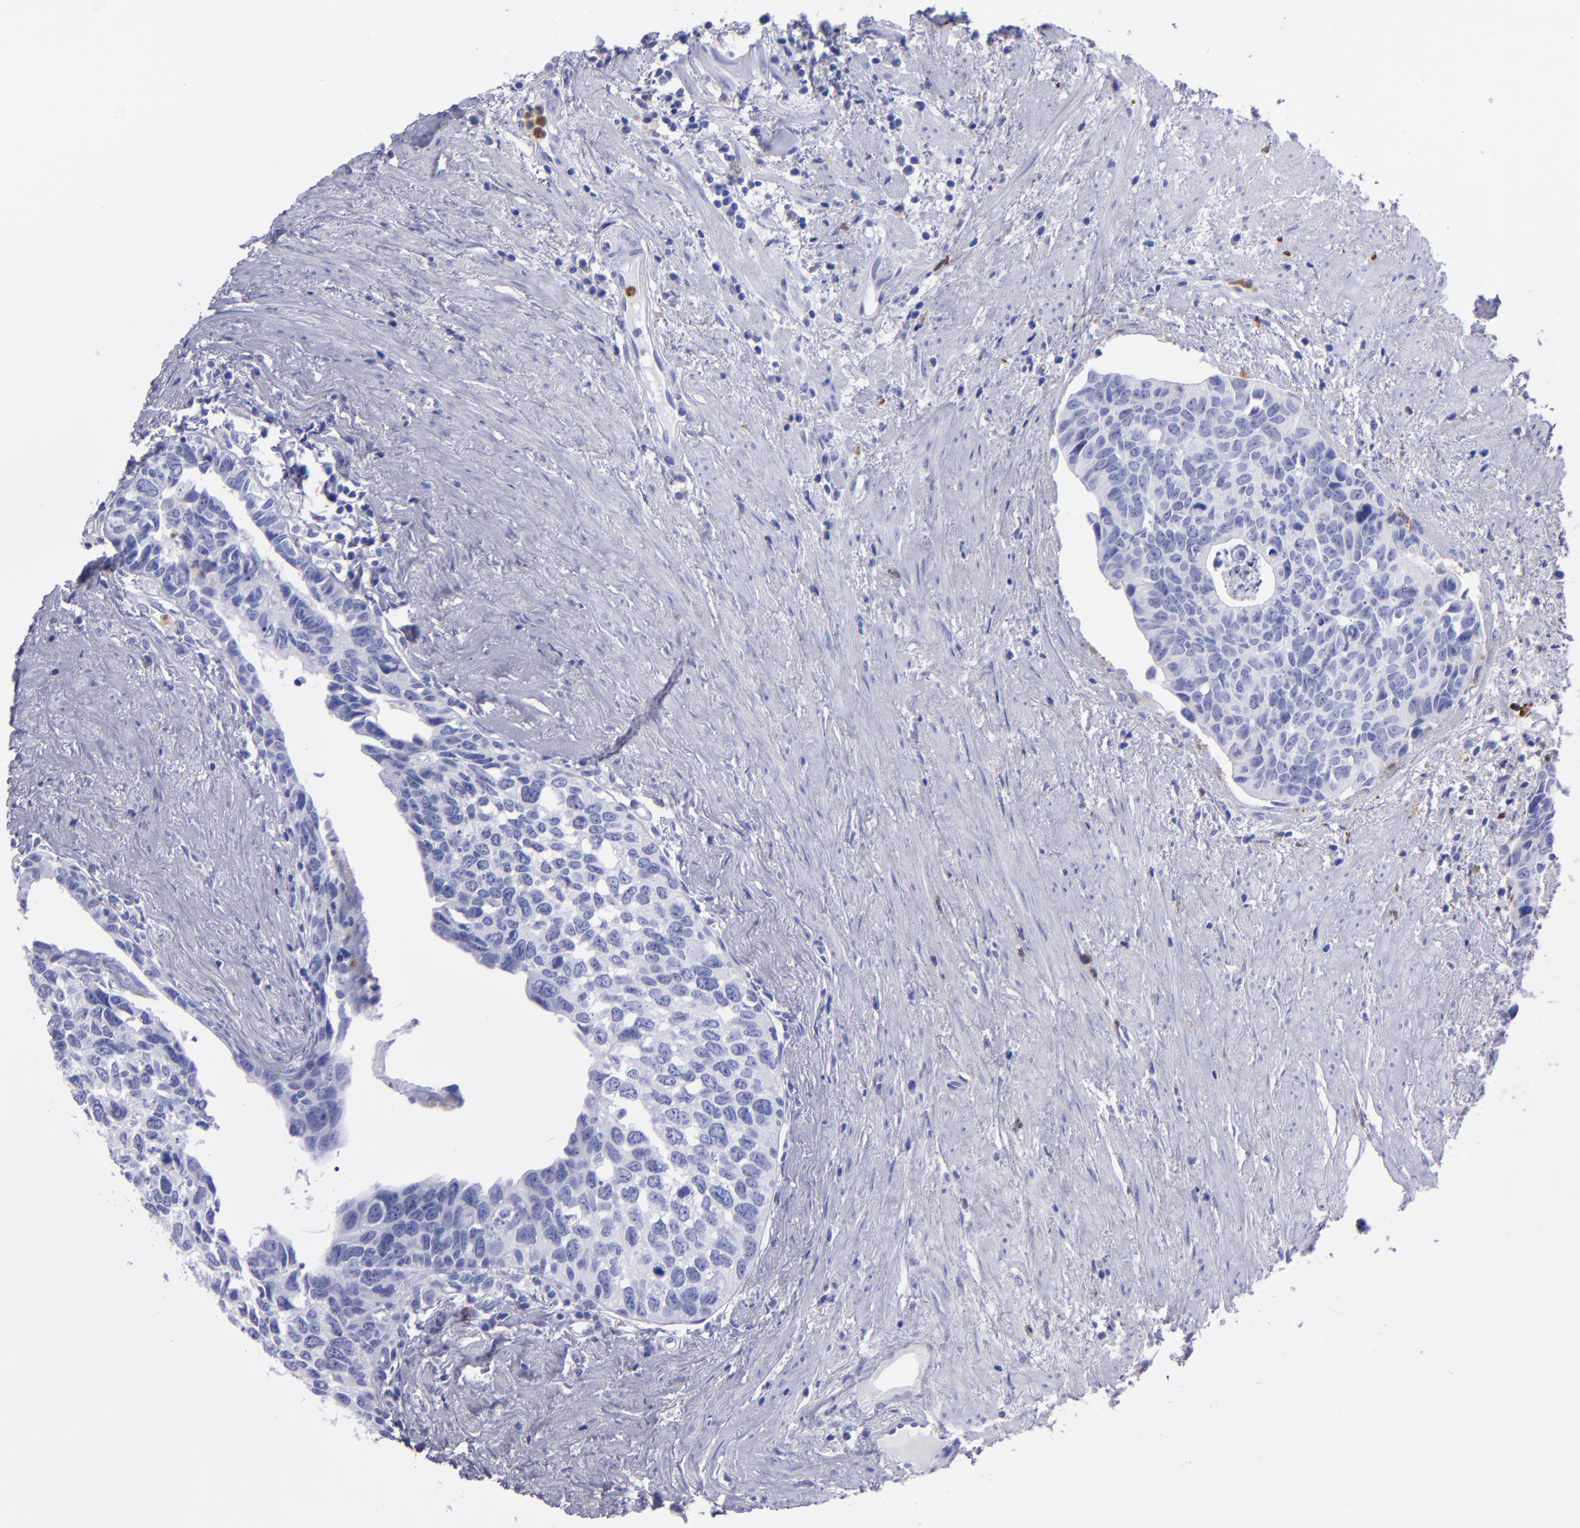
{"staining": {"intensity": "negative", "quantity": "none", "location": "none"}, "tissue": "urothelial cancer", "cell_type": "Tumor cells", "image_type": "cancer", "snomed": [{"axis": "morphology", "description": "Urothelial carcinoma, High grade"}, {"axis": "topography", "description": "Urinary bladder"}], "caption": "Tumor cells are negative for protein expression in human urothelial cancer. (Brightfield microscopy of DAB (3,3'-diaminobenzidine) IHC at high magnification).", "gene": "CR1", "patient": {"sex": "male", "age": 81}}